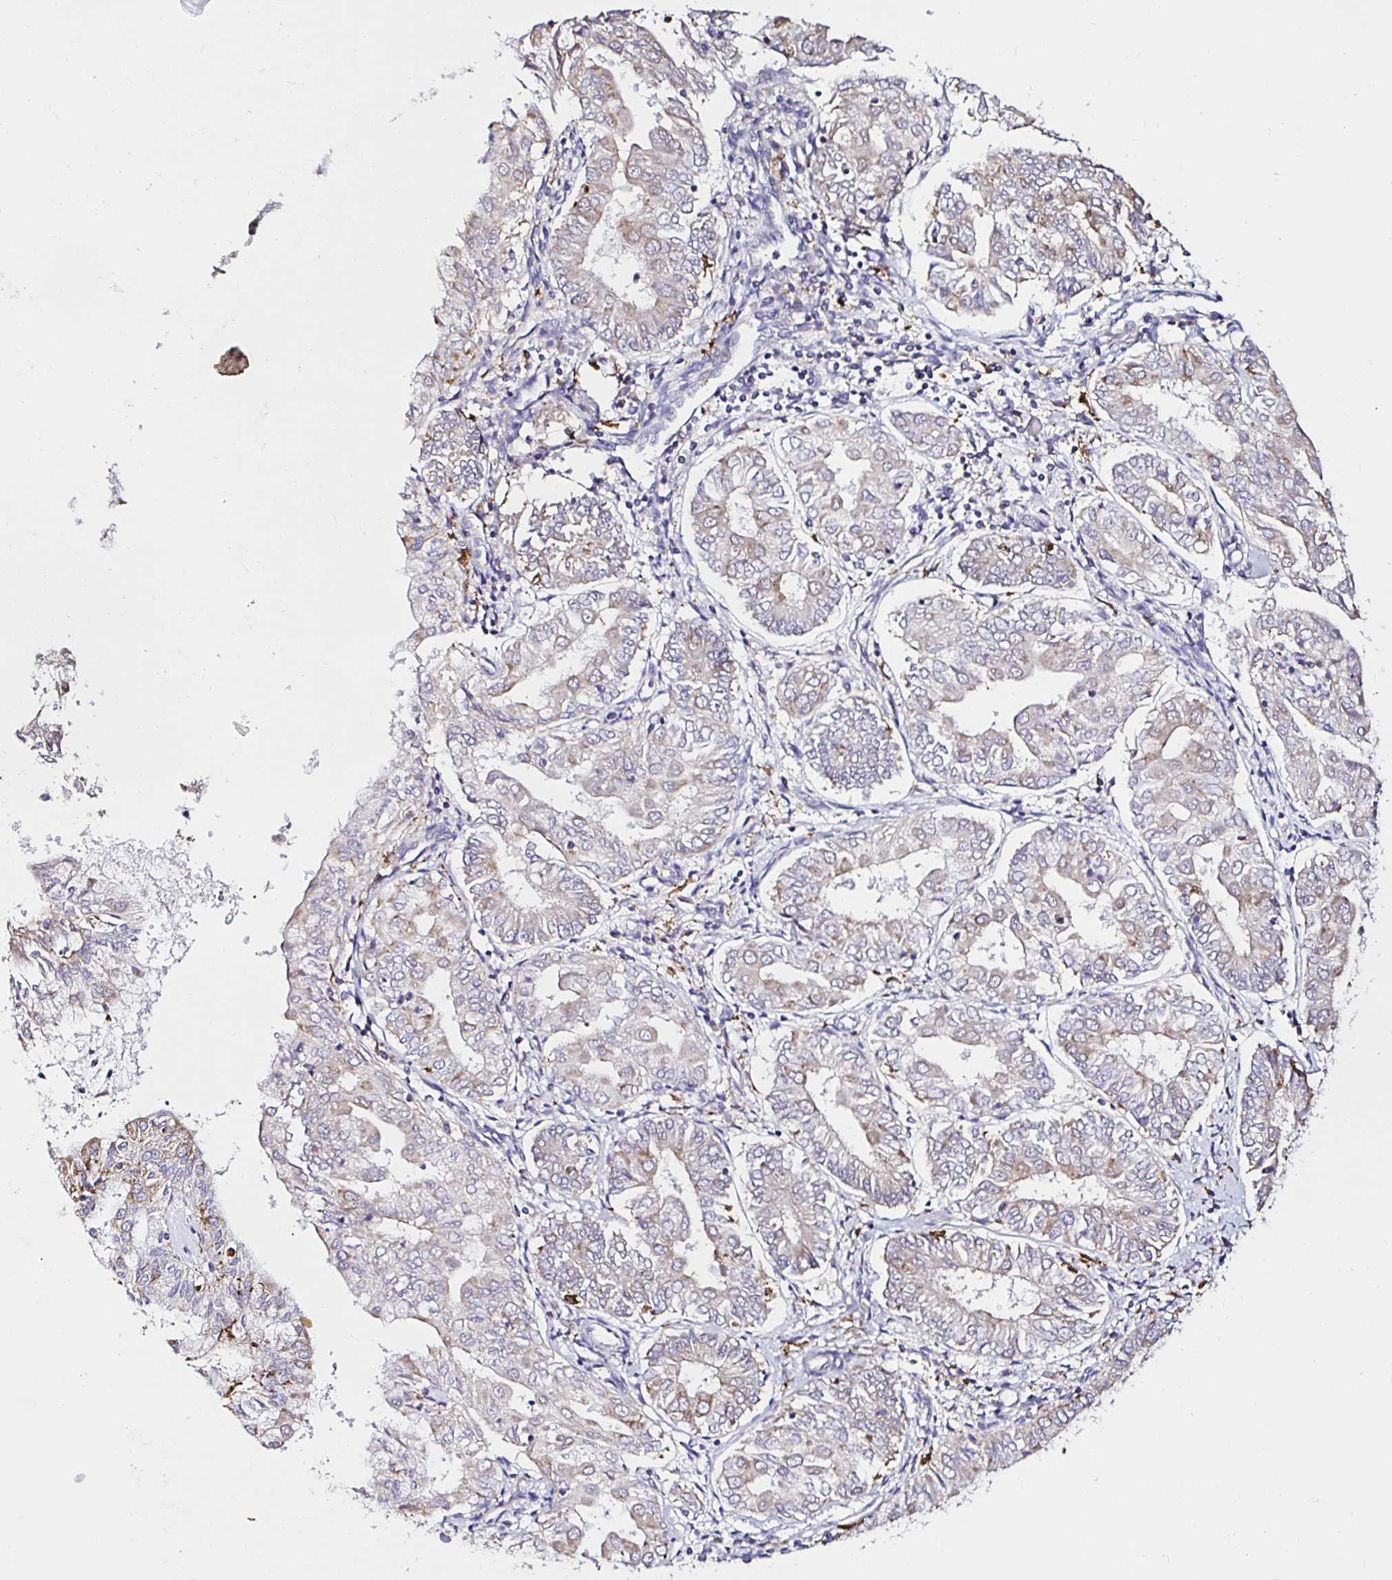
{"staining": {"intensity": "weak", "quantity": "25%-75%", "location": "cytoplasmic/membranous"}, "tissue": "endometrial cancer", "cell_type": "Tumor cells", "image_type": "cancer", "snomed": [{"axis": "morphology", "description": "Adenocarcinoma, NOS"}, {"axis": "topography", "description": "Endometrium"}], "caption": "There is low levels of weak cytoplasmic/membranous expression in tumor cells of endometrial adenocarcinoma, as demonstrated by immunohistochemical staining (brown color).", "gene": "MSR1", "patient": {"sex": "female", "age": 68}}